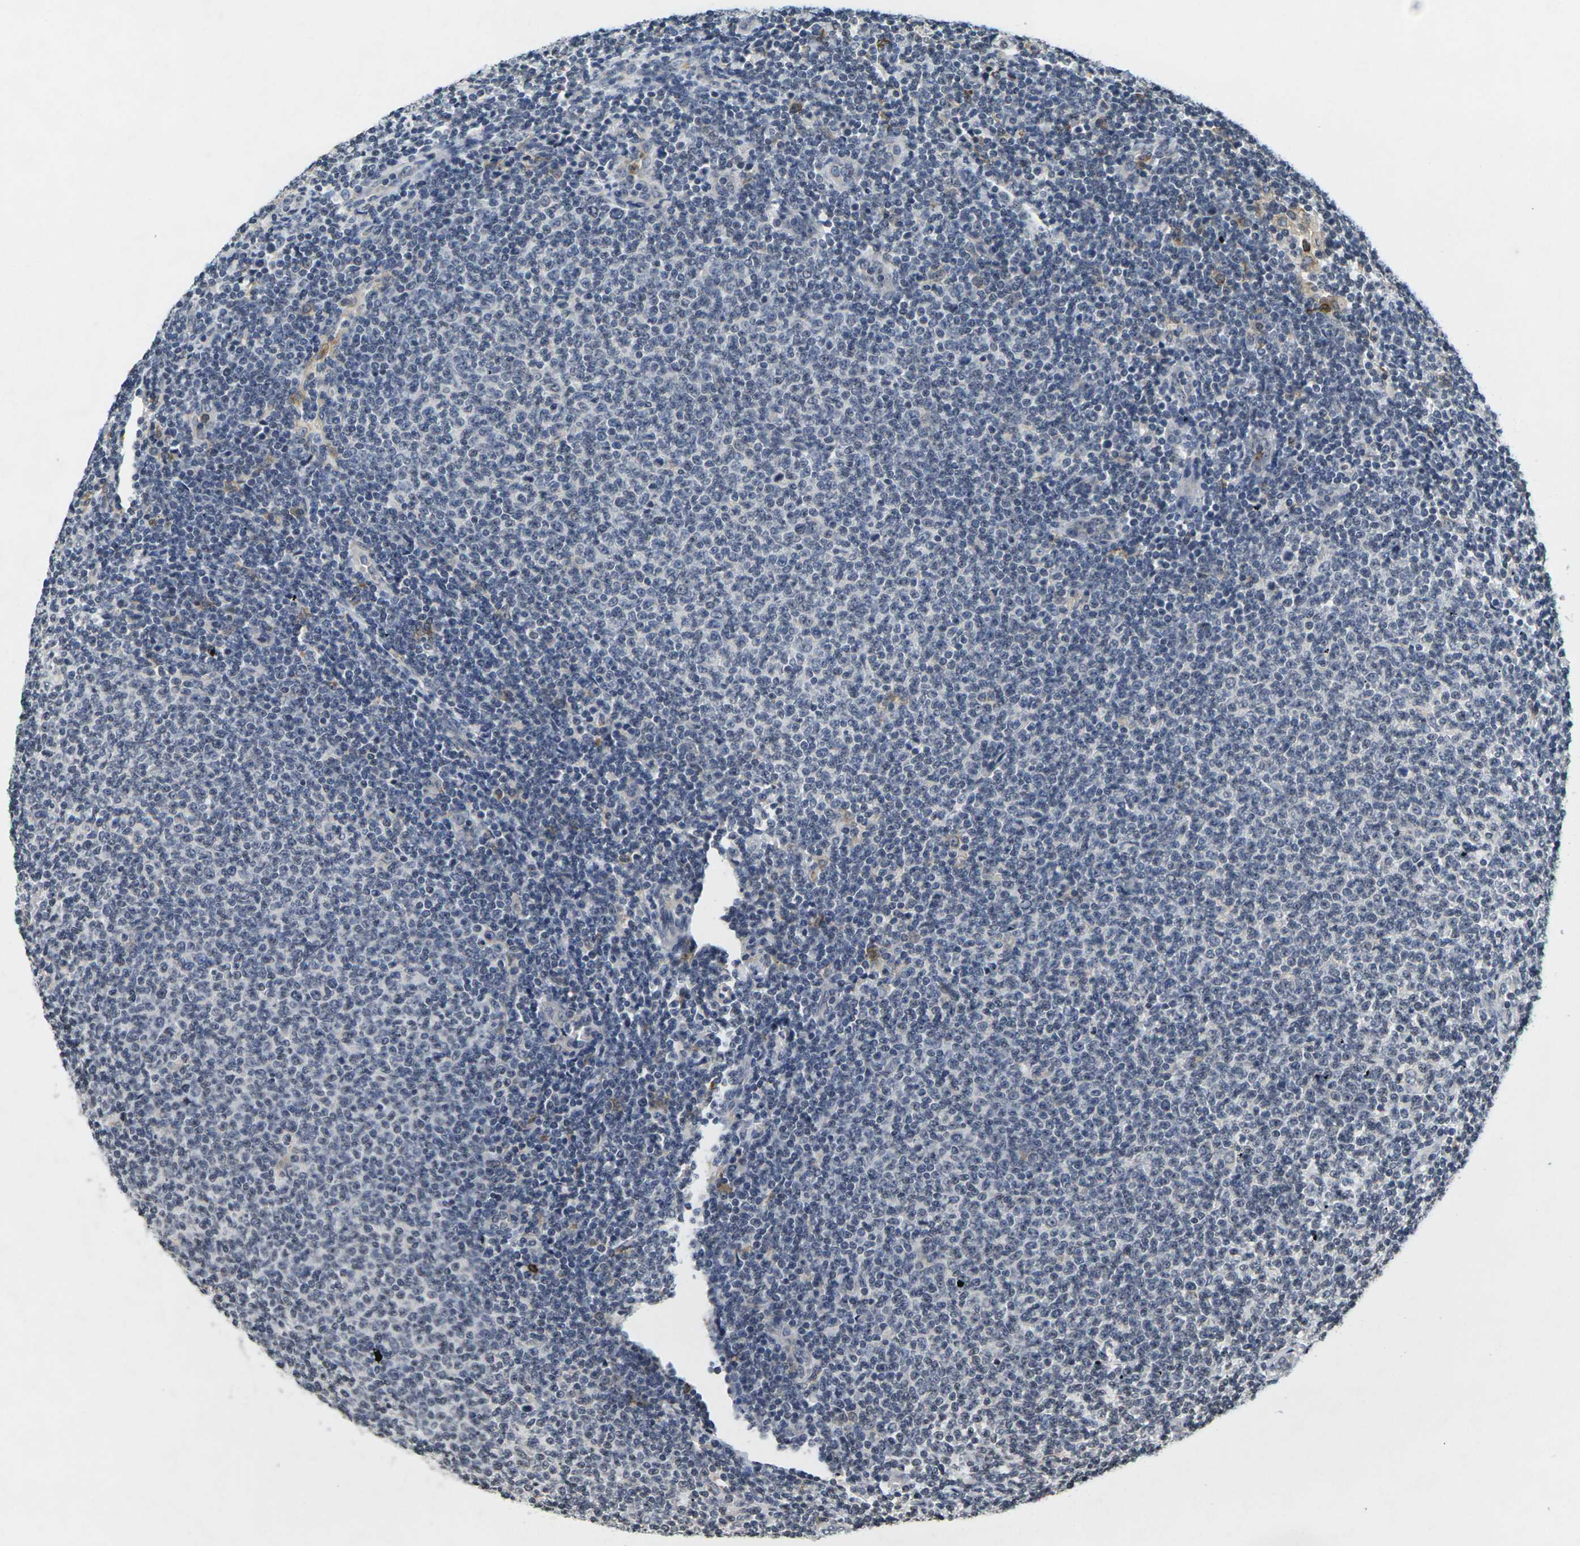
{"staining": {"intensity": "negative", "quantity": "none", "location": "none"}, "tissue": "lymphoma", "cell_type": "Tumor cells", "image_type": "cancer", "snomed": [{"axis": "morphology", "description": "Malignant lymphoma, non-Hodgkin's type, Low grade"}, {"axis": "topography", "description": "Lymph node"}], "caption": "This is a micrograph of immunohistochemistry staining of malignant lymphoma, non-Hodgkin's type (low-grade), which shows no expression in tumor cells. (Stains: DAB immunohistochemistry with hematoxylin counter stain, Microscopy: brightfield microscopy at high magnification).", "gene": "C1QC", "patient": {"sex": "male", "age": 66}}